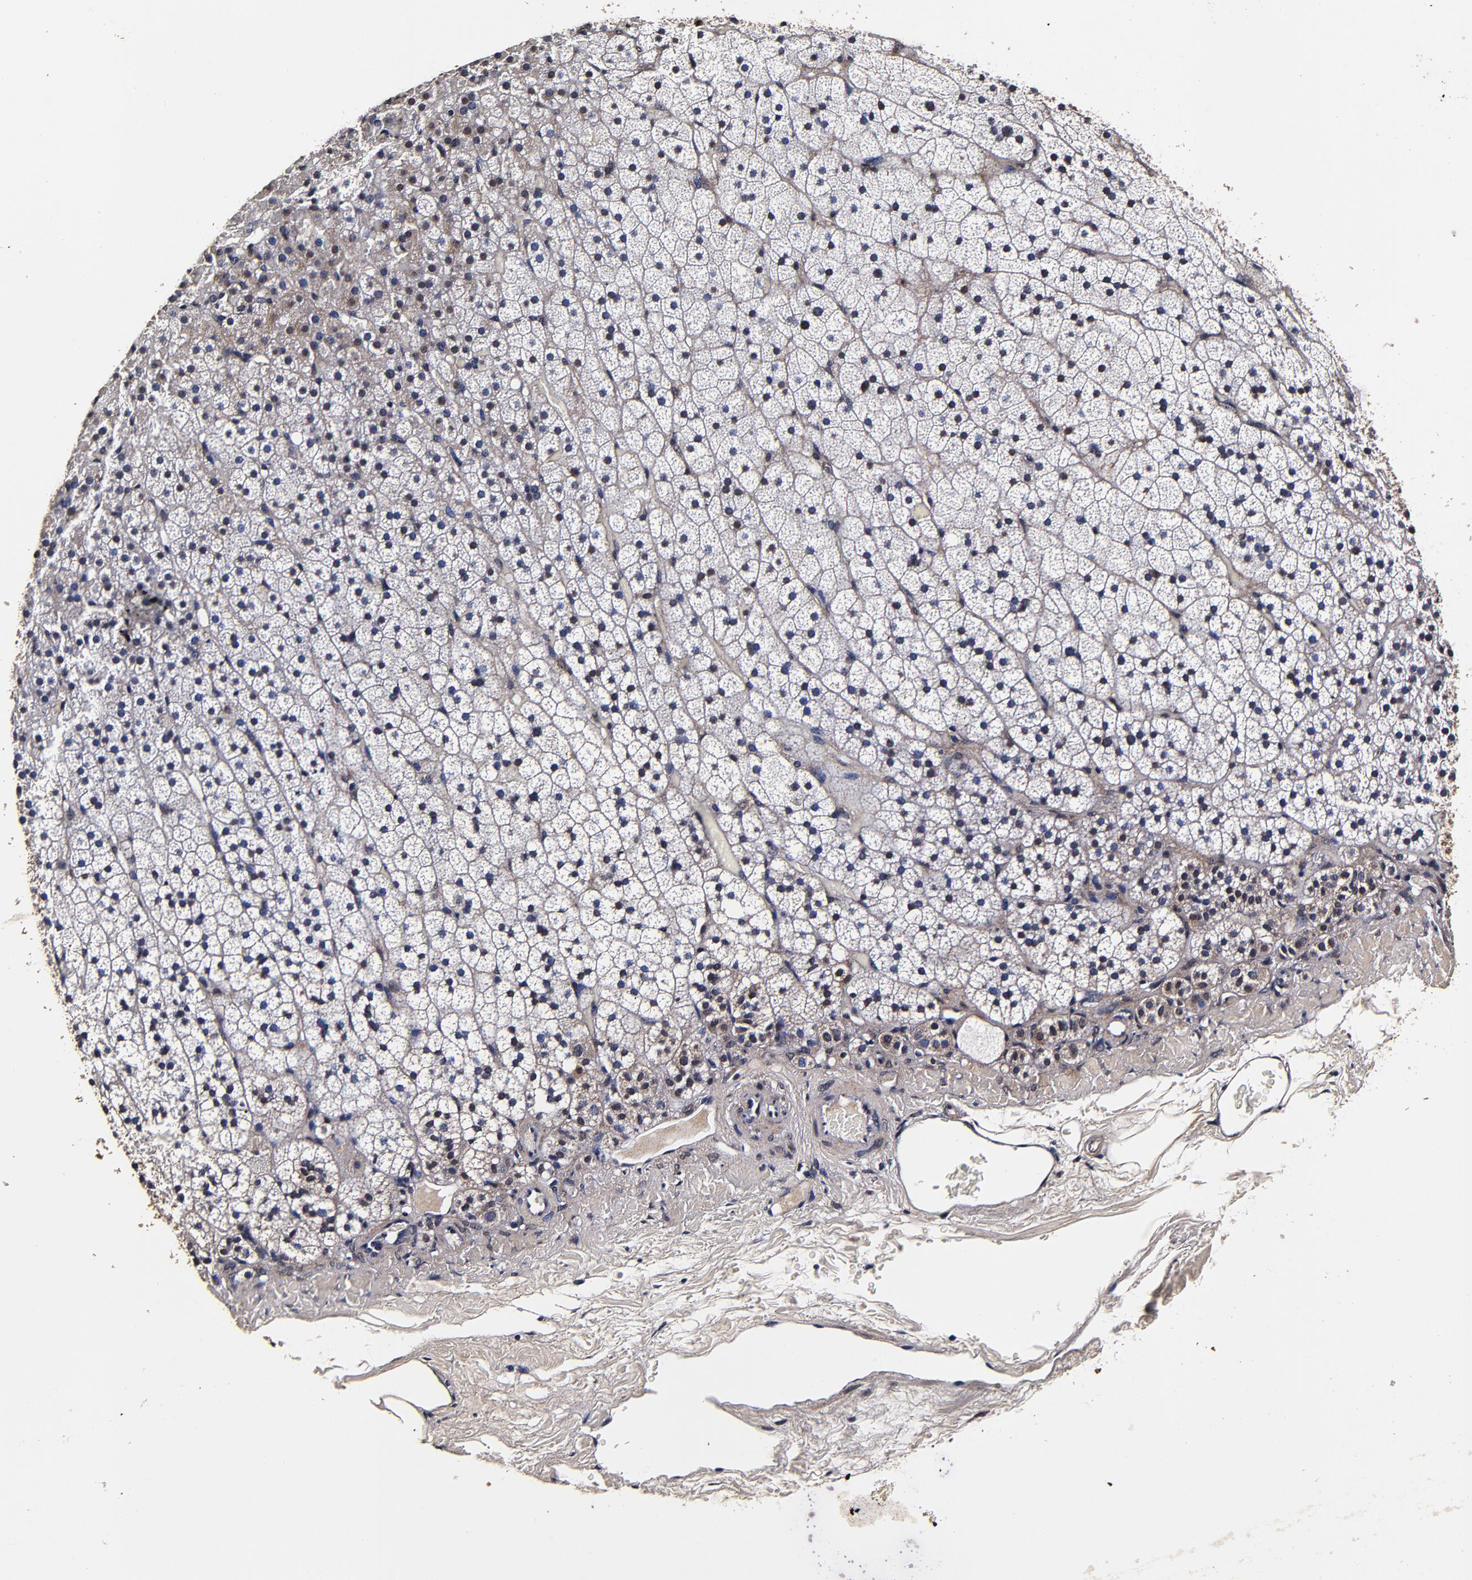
{"staining": {"intensity": "negative", "quantity": "none", "location": "none"}, "tissue": "adrenal gland", "cell_type": "Glandular cells", "image_type": "normal", "snomed": [{"axis": "morphology", "description": "Normal tissue, NOS"}, {"axis": "topography", "description": "Adrenal gland"}], "caption": "Immunohistochemistry (IHC) histopathology image of benign adrenal gland: adrenal gland stained with DAB exhibits no significant protein positivity in glandular cells. Brightfield microscopy of immunohistochemistry (IHC) stained with DAB (3,3'-diaminobenzidine) (brown) and hematoxylin (blue), captured at high magnification.", "gene": "MMP15", "patient": {"sex": "male", "age": 35}}